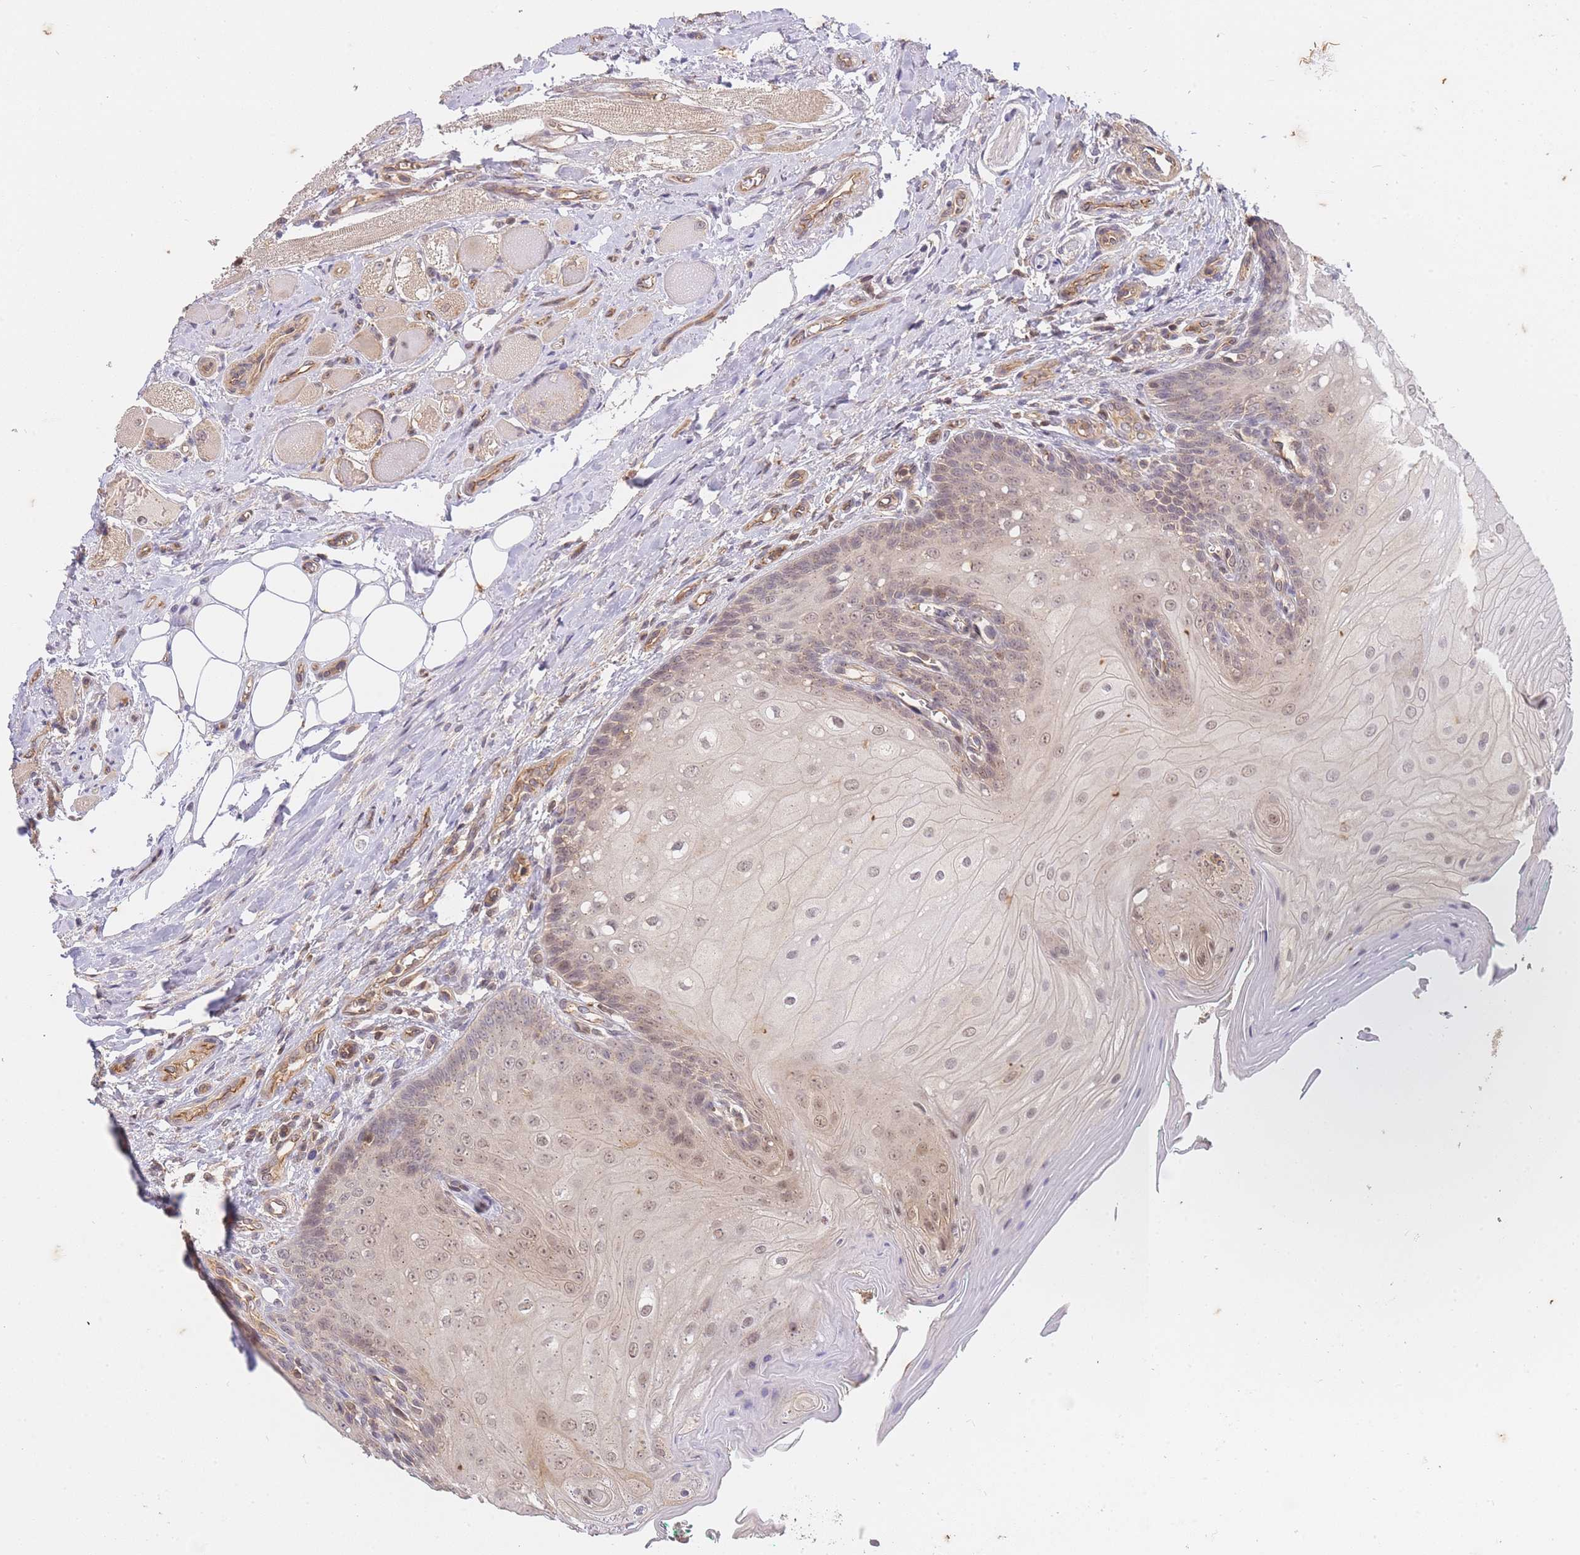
{"staining": {"intensity": "weak", "quantity": "25%-75%", "location": "cytoplasmic/membranous,nuclear"}, "tissue": "oral mucosa", "cell_type": "Squamous epithelial cells", "image_type": "normal", "snomed": [{"axis": "morphology", "description": "Normal tissue, NOS"}, {"axis": "morphology", "description": "Squamous cell carcinoma, NOS"}, {"axis": "topography", "description": "Oral tissue"}, {"axis": "topography", "description": "Tounge, NOS"}, {"axis": "topography", "description": "Head-Neck"}], "caption": "About 25%-75% of squamous epithelial cells in unremarkable human oral mucosa demonstrate weak cytoplasmic/membranous,nuclear protein positivity as visualized by brown immunohistochemical staining.", "gene": "ST8SIA4", "patient": {"sex": "male", "age": 79}}